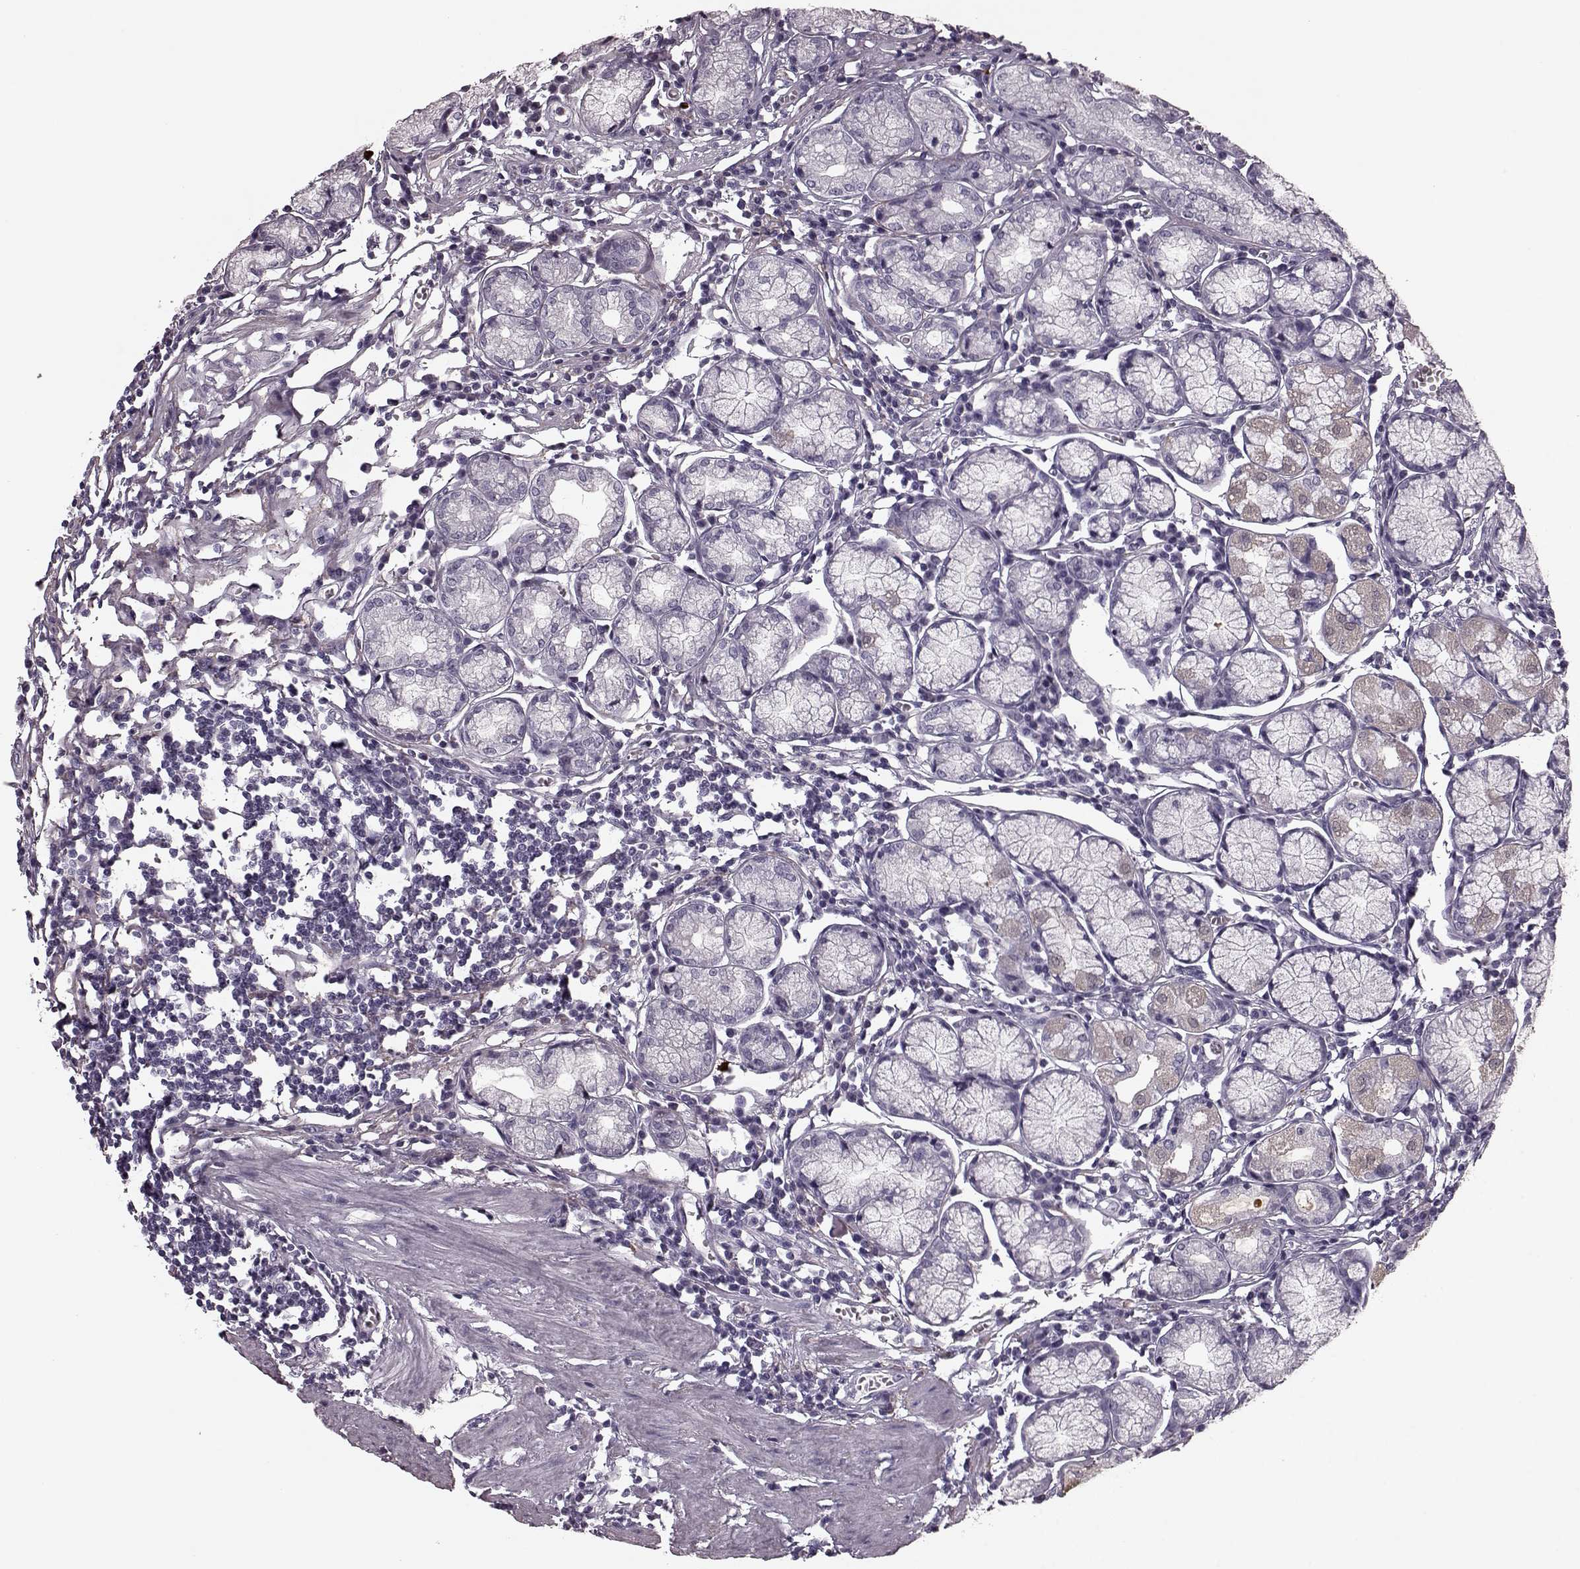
{"staining": {"intensity": "negative", "quantity": "none", "location": "none"}, "tissue": "stomach", "cell_type": "Glandular cells", "image_type": "normal", "snomed": [{"axis": "morphology", "description": "Normal tissue, NOS"}, {"axis": "topography", "description": "Stomach"}], "caption": "Immunohistochemistry photomicrograph of benign stomach stained for a protein (brown), which shows no expression in glandular cells. (Stains: DAB (3,3'-diaminobenzidine) immunohistochemistry with hematoxylin counter stain, Microscopy: brightfield microscopy at high magnification).", "gene": "CST7", "patient": {"sex": "male", "age": 55}}